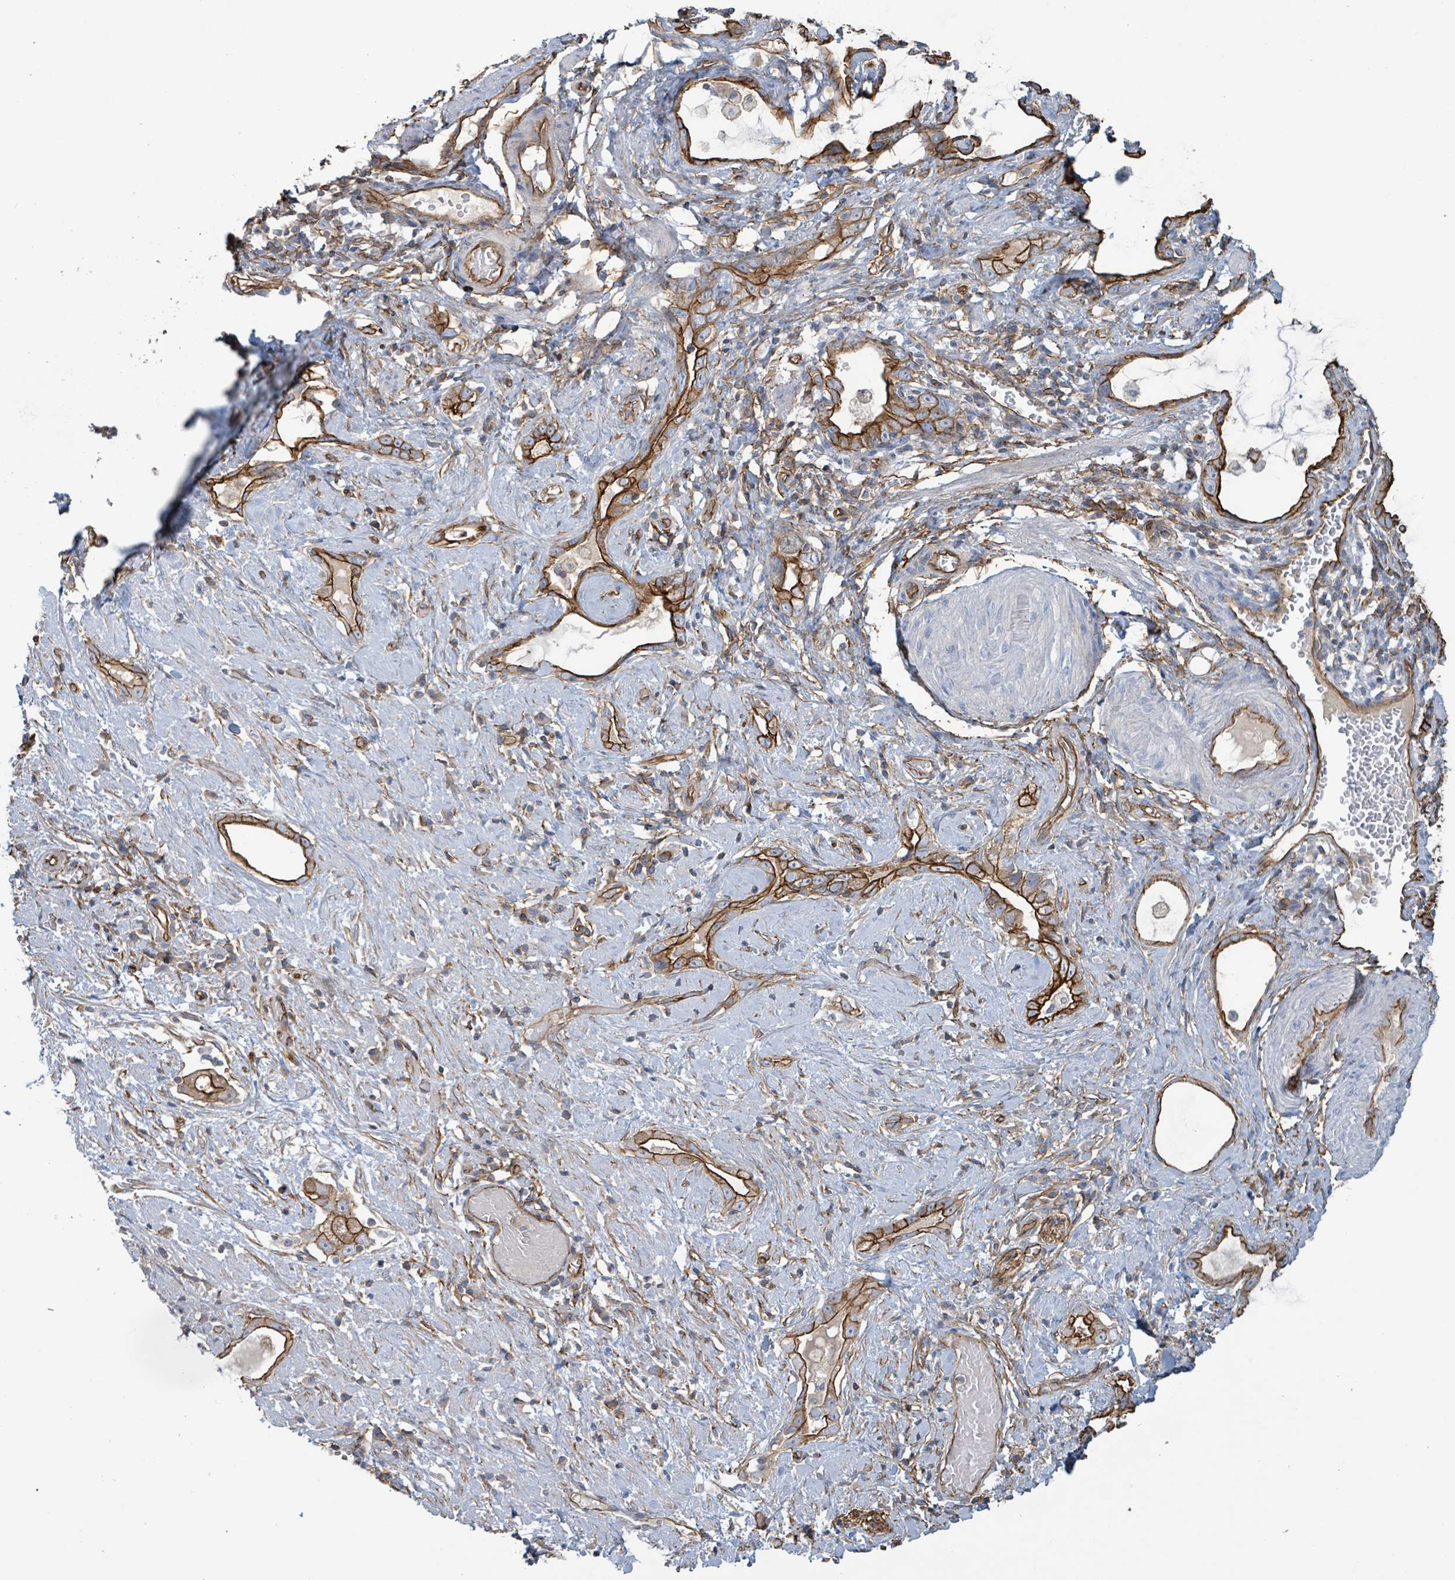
{"staining": {"intensity": "strong", "quantity": ">75%", "location": "cytoplasmic/membranous"}, "tissue": "stomach cancer", "cell_type": "Tumor cells", "image_type": "cancer", "snomed": [{"axis": "morphology", "description": "Adenocarcinoma, NOS"}, {"axis": "topography", "description": "Stomach"}], "caption": "Strong cytoplasmic/membranous staining for a protein is present in about >75% of tumor cells of adenocarcinoma (stomach) using IHC.", "gene": "LDOC1", "patient": {"sex": "male", "age": 55}}